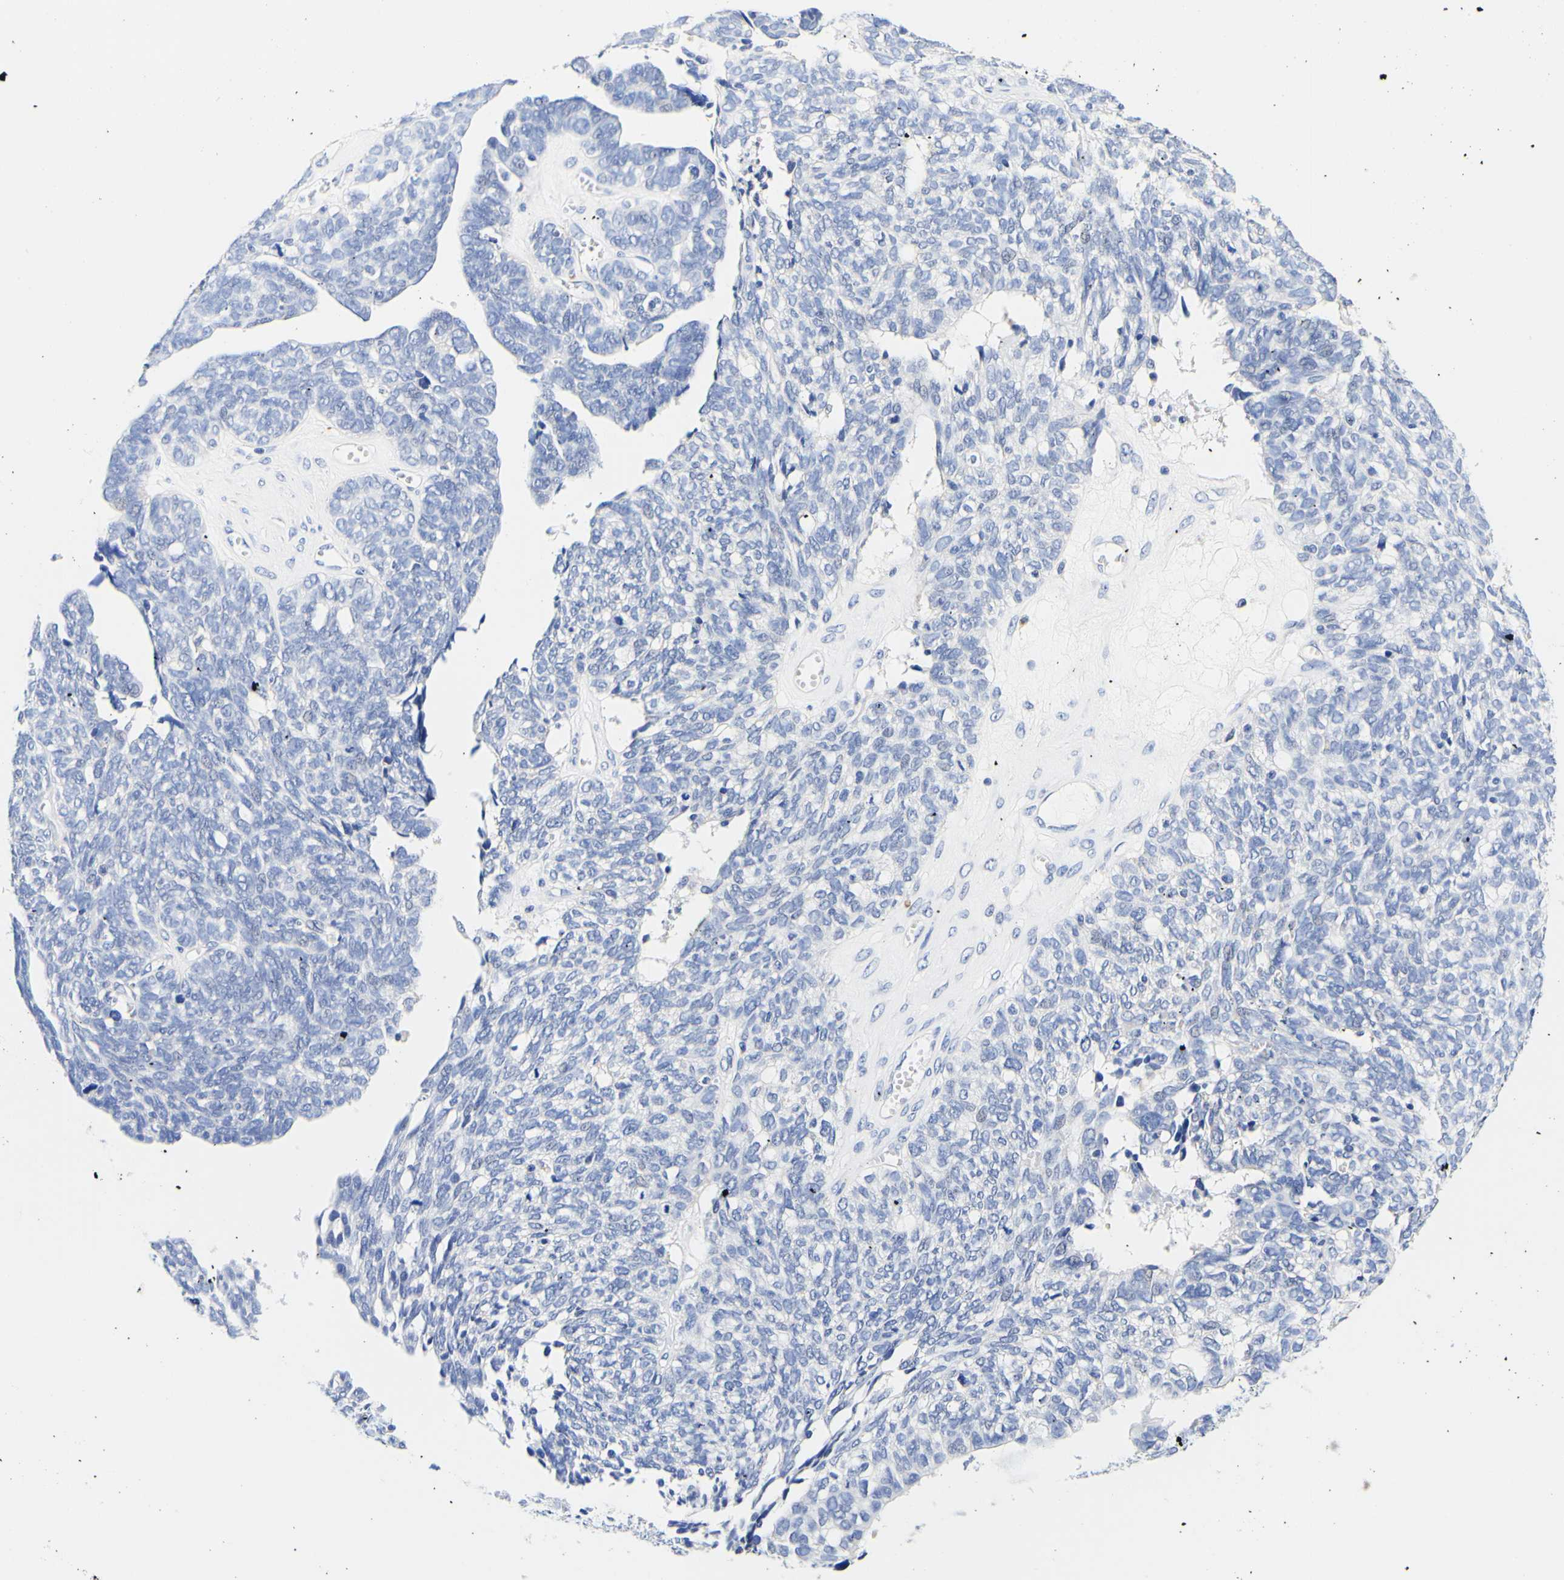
{"staining": {"intensity": "negative", "quantity": "none", "location": "none"}, "tissue": "ovarian cancer", "cell_type": "Tumor cells", "image_type": "cancer", "snomed": [{"axis": "morphology", "description": "Cystadenocarcinoma, serous, NOS"}, {"axis": "topography", "description": "Ovary"}], "caption": "Immunohistochemistry histopathology image of ovarian cancer stained for a protein (brown), which exhibits no positivity in tumor cells.", "gene": "CAMK4", "patient": {"sex": "female", "age": 79}}